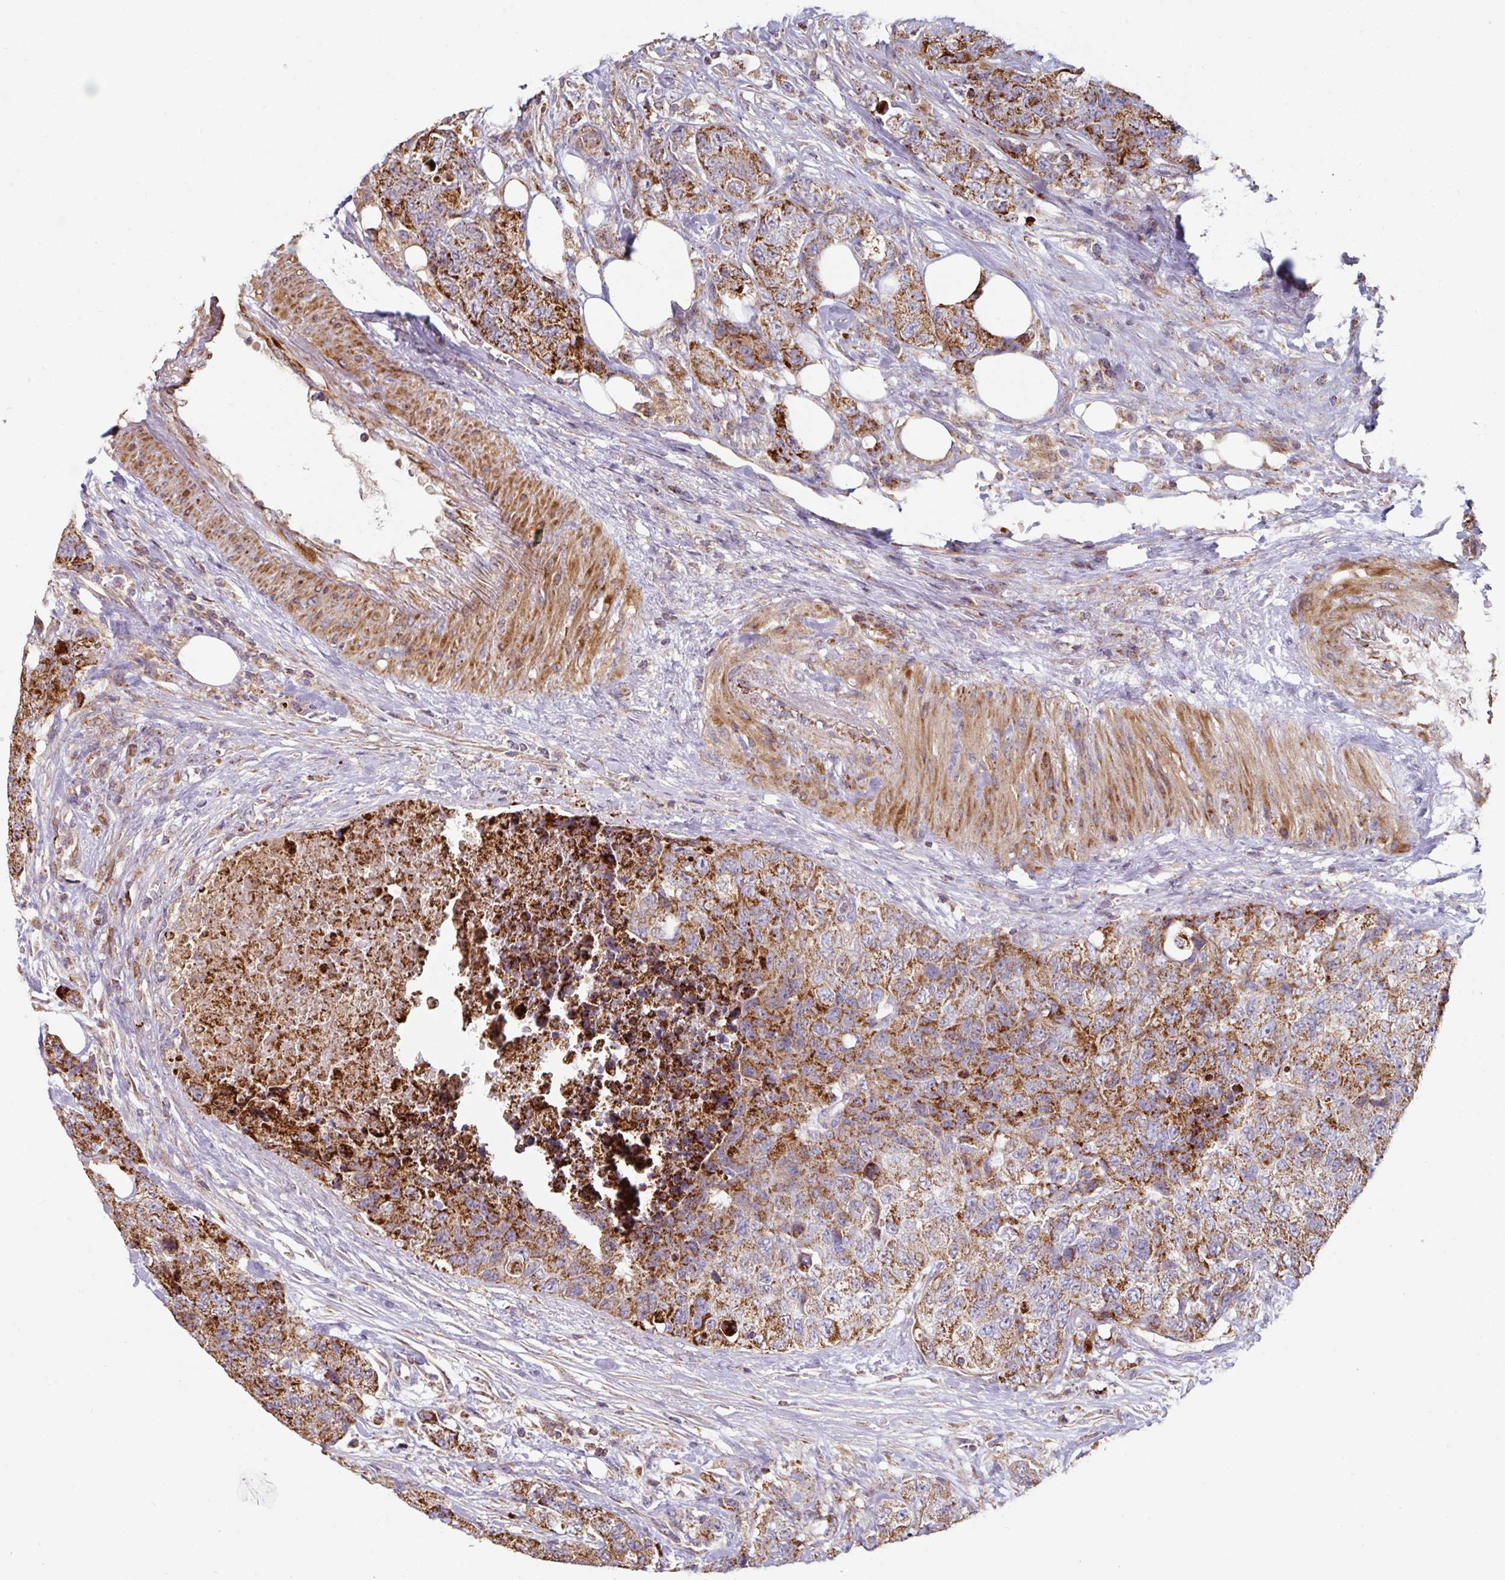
{"staining": {"intensity": "strong", "quantity": "25%-75%", "location": "cytoplasmic/membranous"}, "tissue": "urothelial cancer", "cell_type": "Tumor cells", "image_type": "cancer", "snomed": [{"axis": "morphology", "description": "Urothelial carcinoma, High grade"}, {"axis": "topography", "description": "Urinary bladder"}], "caption": "Immunohistochemistry of human urothelial carcinoma (high-grade) displays high levels of strong cytoplasmic/membranous positivity in about 25%-75% of tumor cells. The staining is performed using DAB (3,3'-diaminobenzidine) brown chromogen to label protein expression. The nuclei are counter-stained blue using hematoxylin.", "gene": "OR2D3", "patient": {"sex": "female", "age": 78}}